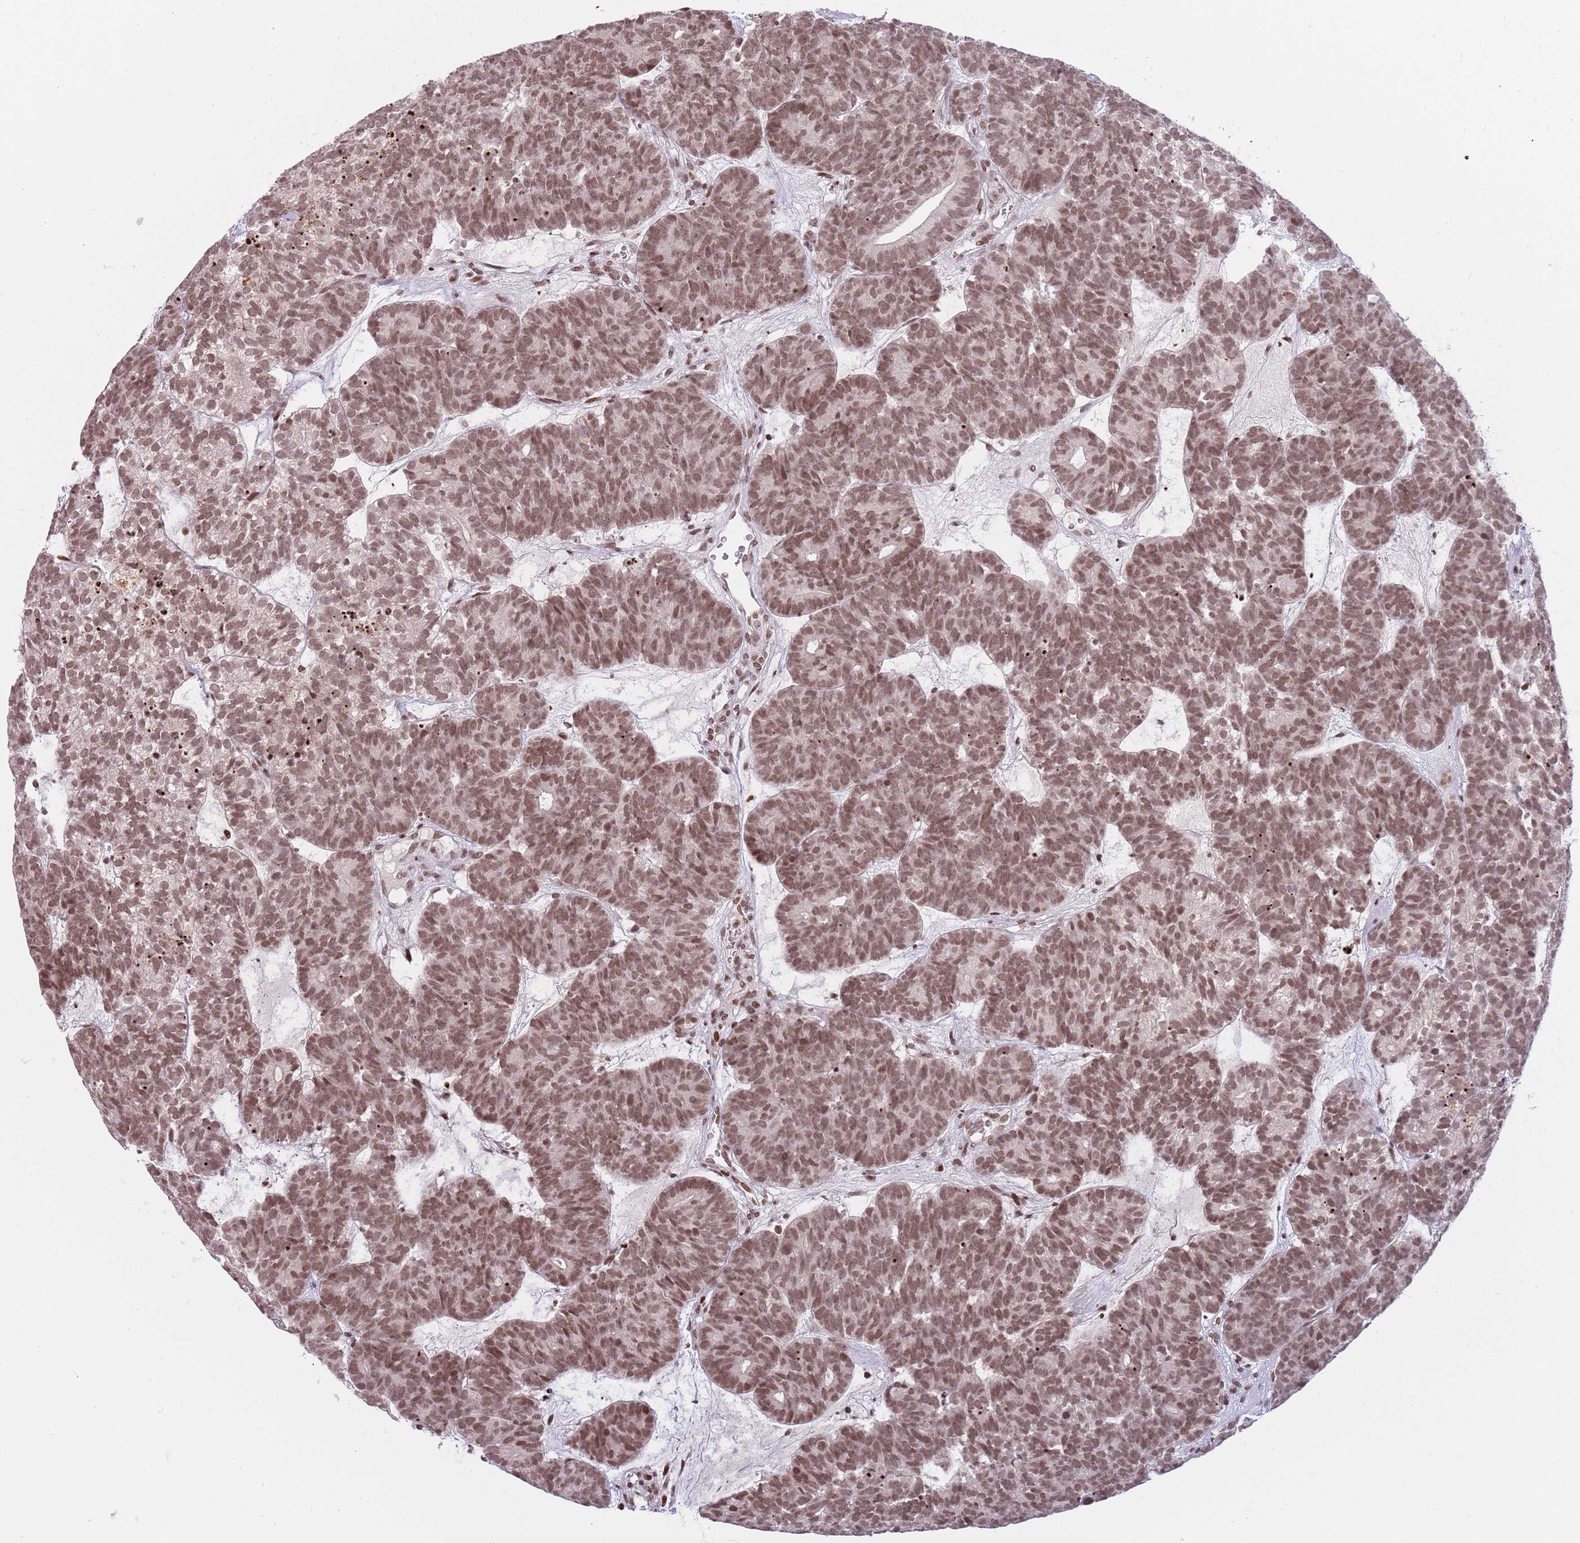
{"staining": {"intensity": "moderate", "quantity": ">75%", "location": "nuclear"}, "tissue": "head and neck cancer", "cell_type": "Tumor cells", "image_type": "cancer", "snomed": [{"axis": "morphology", "description": "Adenocarcinoma, NOS"}, {"axis": "topography", "description": "Head-Neck"}], "caption": "Moderate nuclear positivity is appreciated in about >75% of tumor cells in head and neck cancer.", "gene": "SH3RF3", "patient": {"sex": "female", "age": 81}}